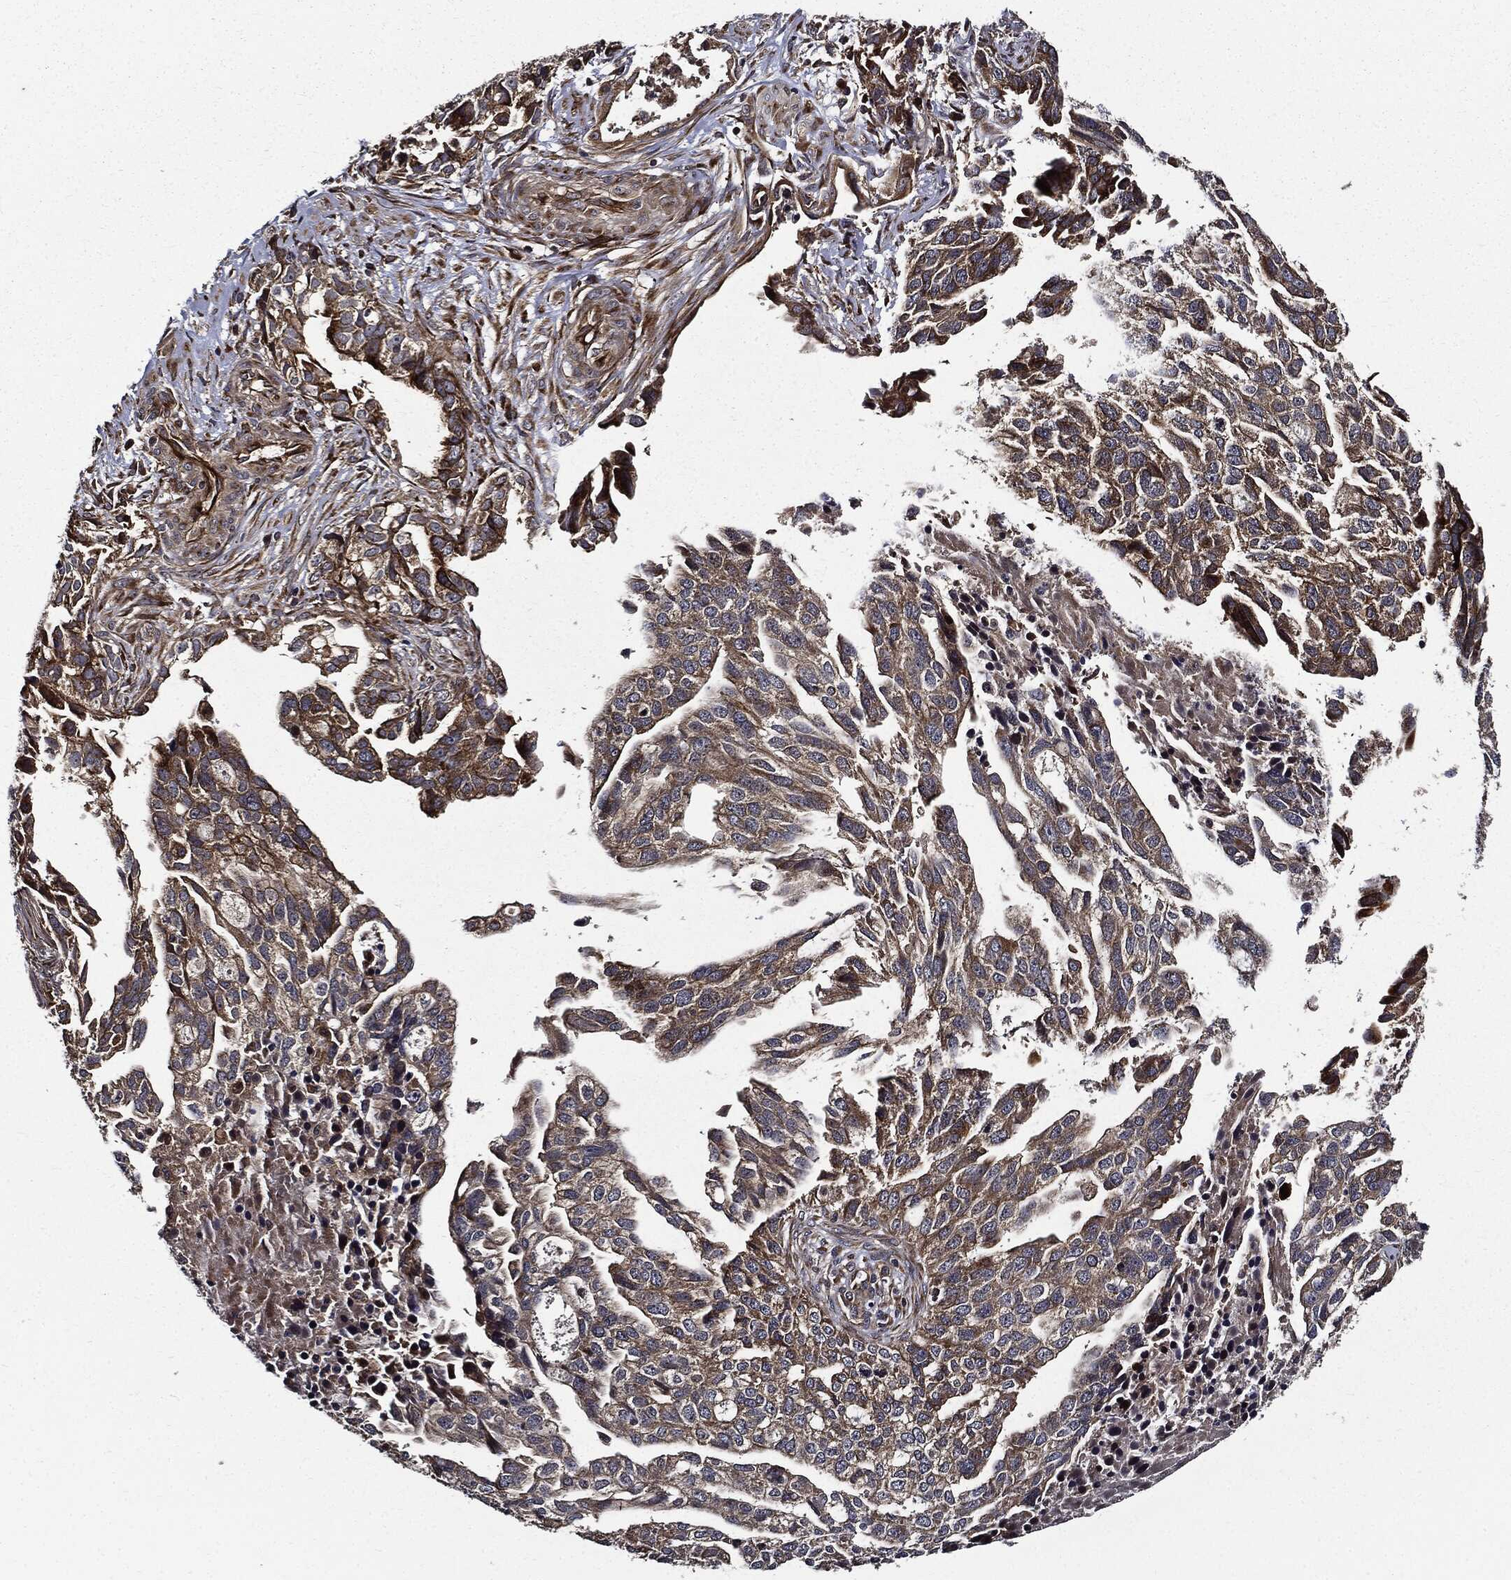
{"staining": {"intensity": "weak", "quantity": ">75%", "location": "cytoplasmic/membranous"}, "tissue": "ovarian cancer", "cell_type": "Tumor cells", "image_type": "cancer", "snomed": [{"axis": "morphology", "description": "Cystadenocarcinoma, serous, NOS"}, {"axis": "topography", "description": "Ovary"}], "caption": "This micrograph reveals ovarian serous cystadenocarcinoma stained with immunohistochemistry to label a protein in brown. The cytoplasmic/membranous of tumor cells show weak positivity for the protein. Nuclei are counter-stained blue.", "gene": "HTT", "patient": {"sex": "female", "age": 51}}